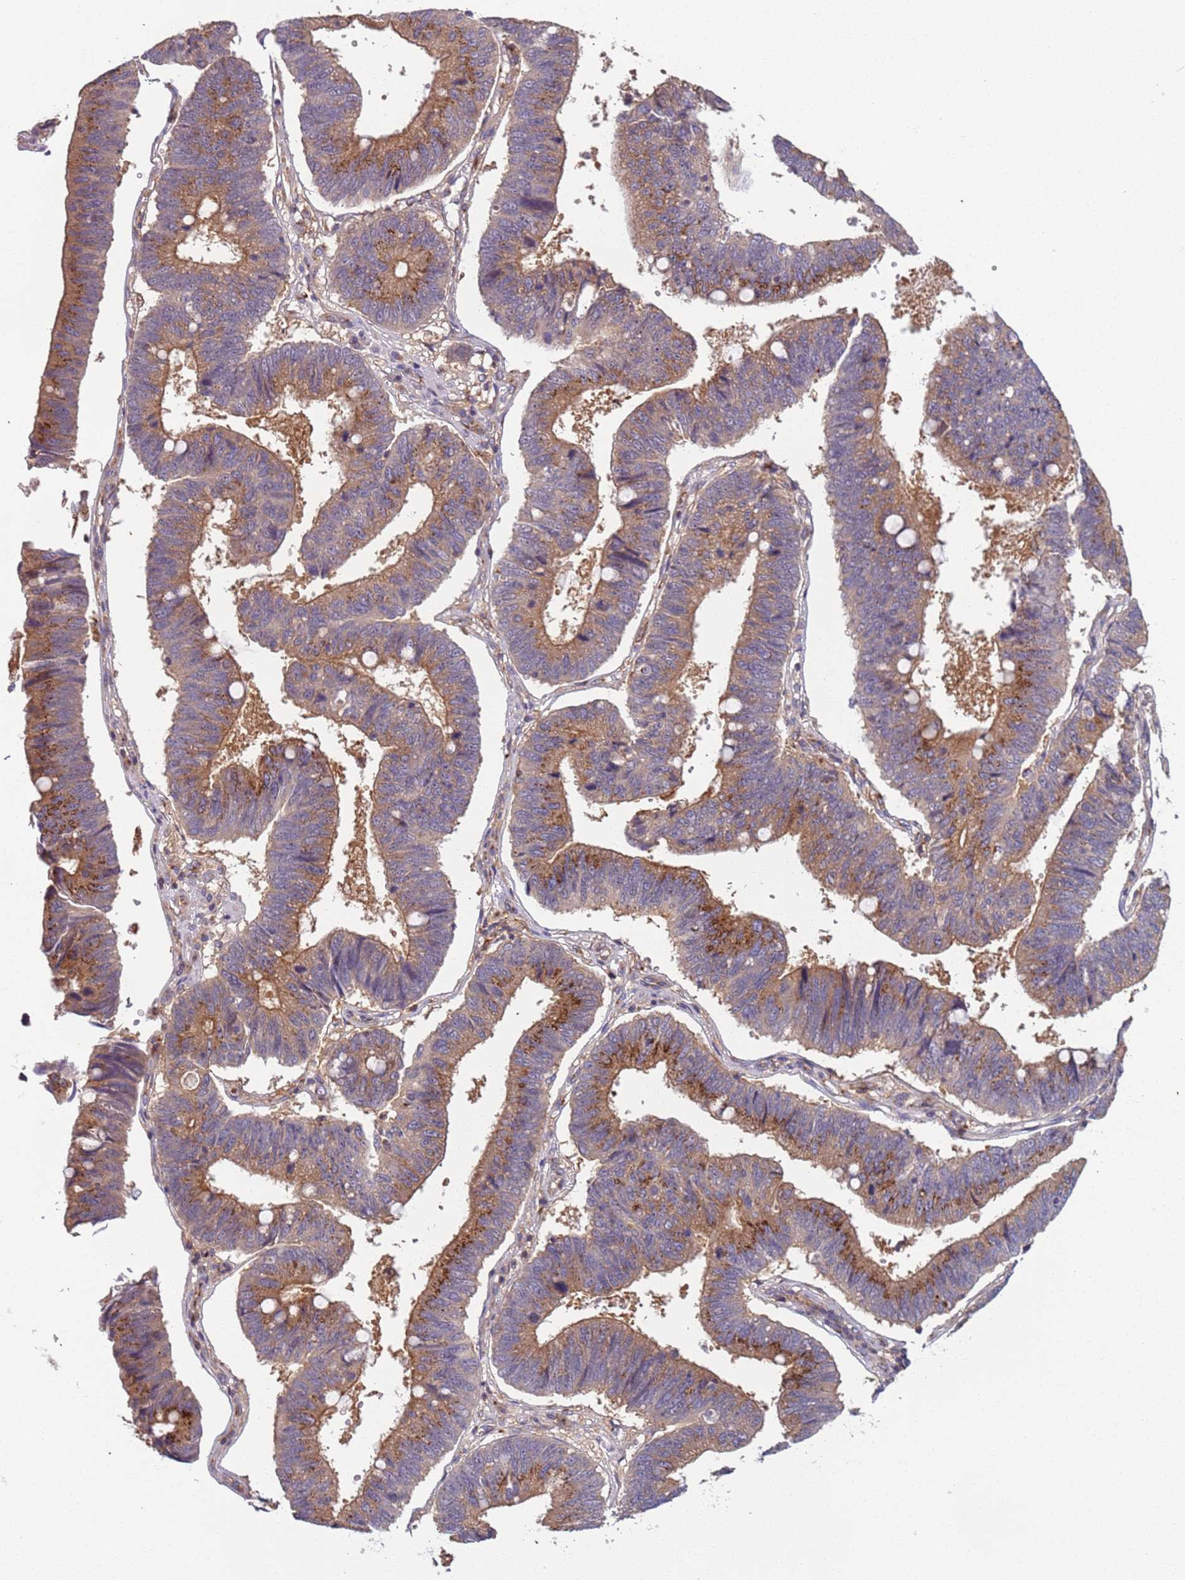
{"staining": {"intensity": "strong", "quantity": ">75%", "location": "cytoplasmic/membranous"}, "tissue": "stomach cancer", "cell_type": "Tumor cells", "image_type": "cancer", "snomed": [{"axis": "morphology", "description": "Adenocarcinoma, NOS"}, {"axis": "topography", "description": "Stomach"}], "caption": "An image of adenocarcinoma (stomach) stained for a protein reveals strong cytoplasmic/membranous brown staining in tumor cells.", "gene": "AKTIP", "patient": {"sex": "male", "age": 59}}